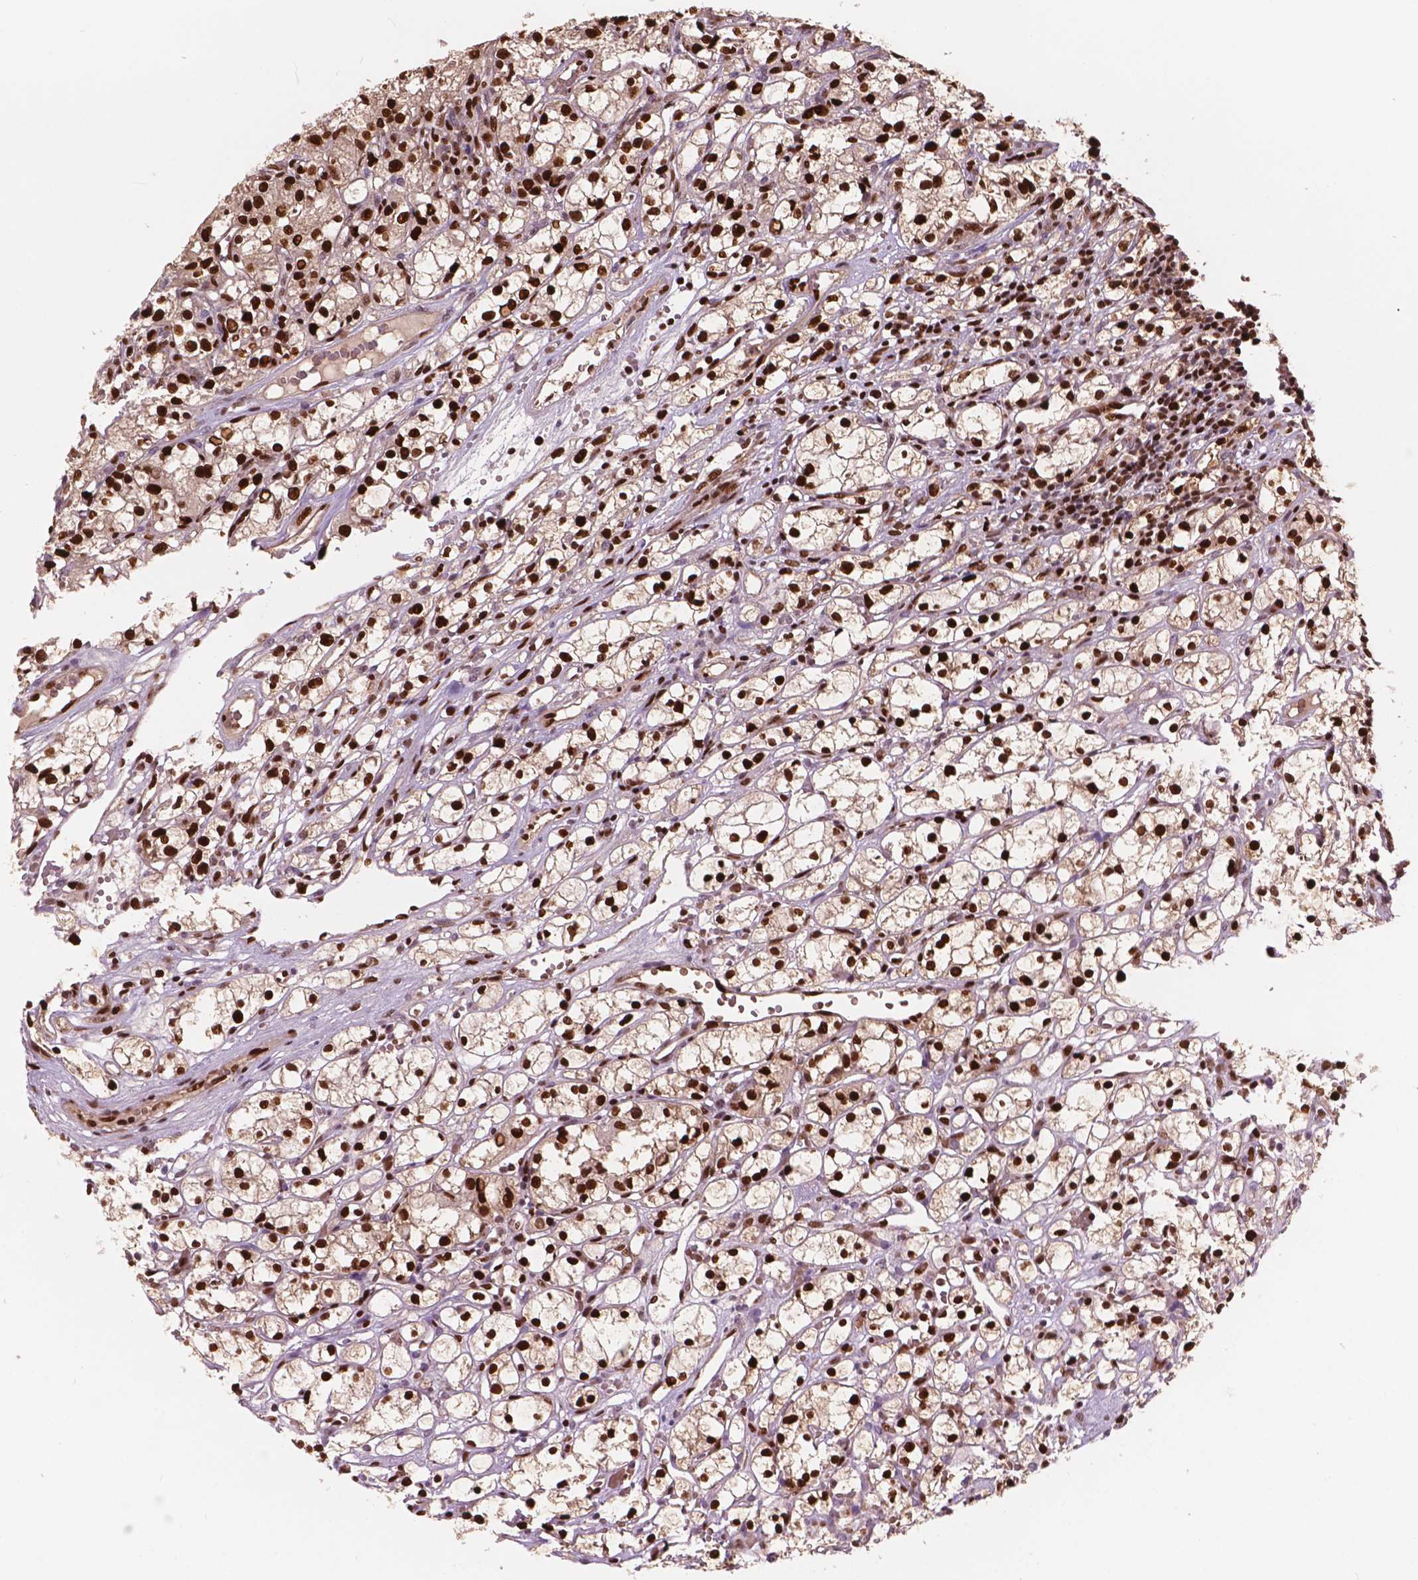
{"staining": {"intensity": "strong", "quantity": "25%-75%", "location": "nuclear"}, "tissue": "renal cancer", "cell_type": "Tumor cells", "image_type": "cancer", "snomed": [{"axis": "morphology", "description": "Adenocarcinoma, NOS"}, {"axis": "topography", "description": "Kidney"}], "caption": "Human renal cancer (adenocarcinoma) stained with a protein marker displays strong staining in tumor cells.", "gene": "ANP32B", "patient": {"sex": "female", "age": 59}}